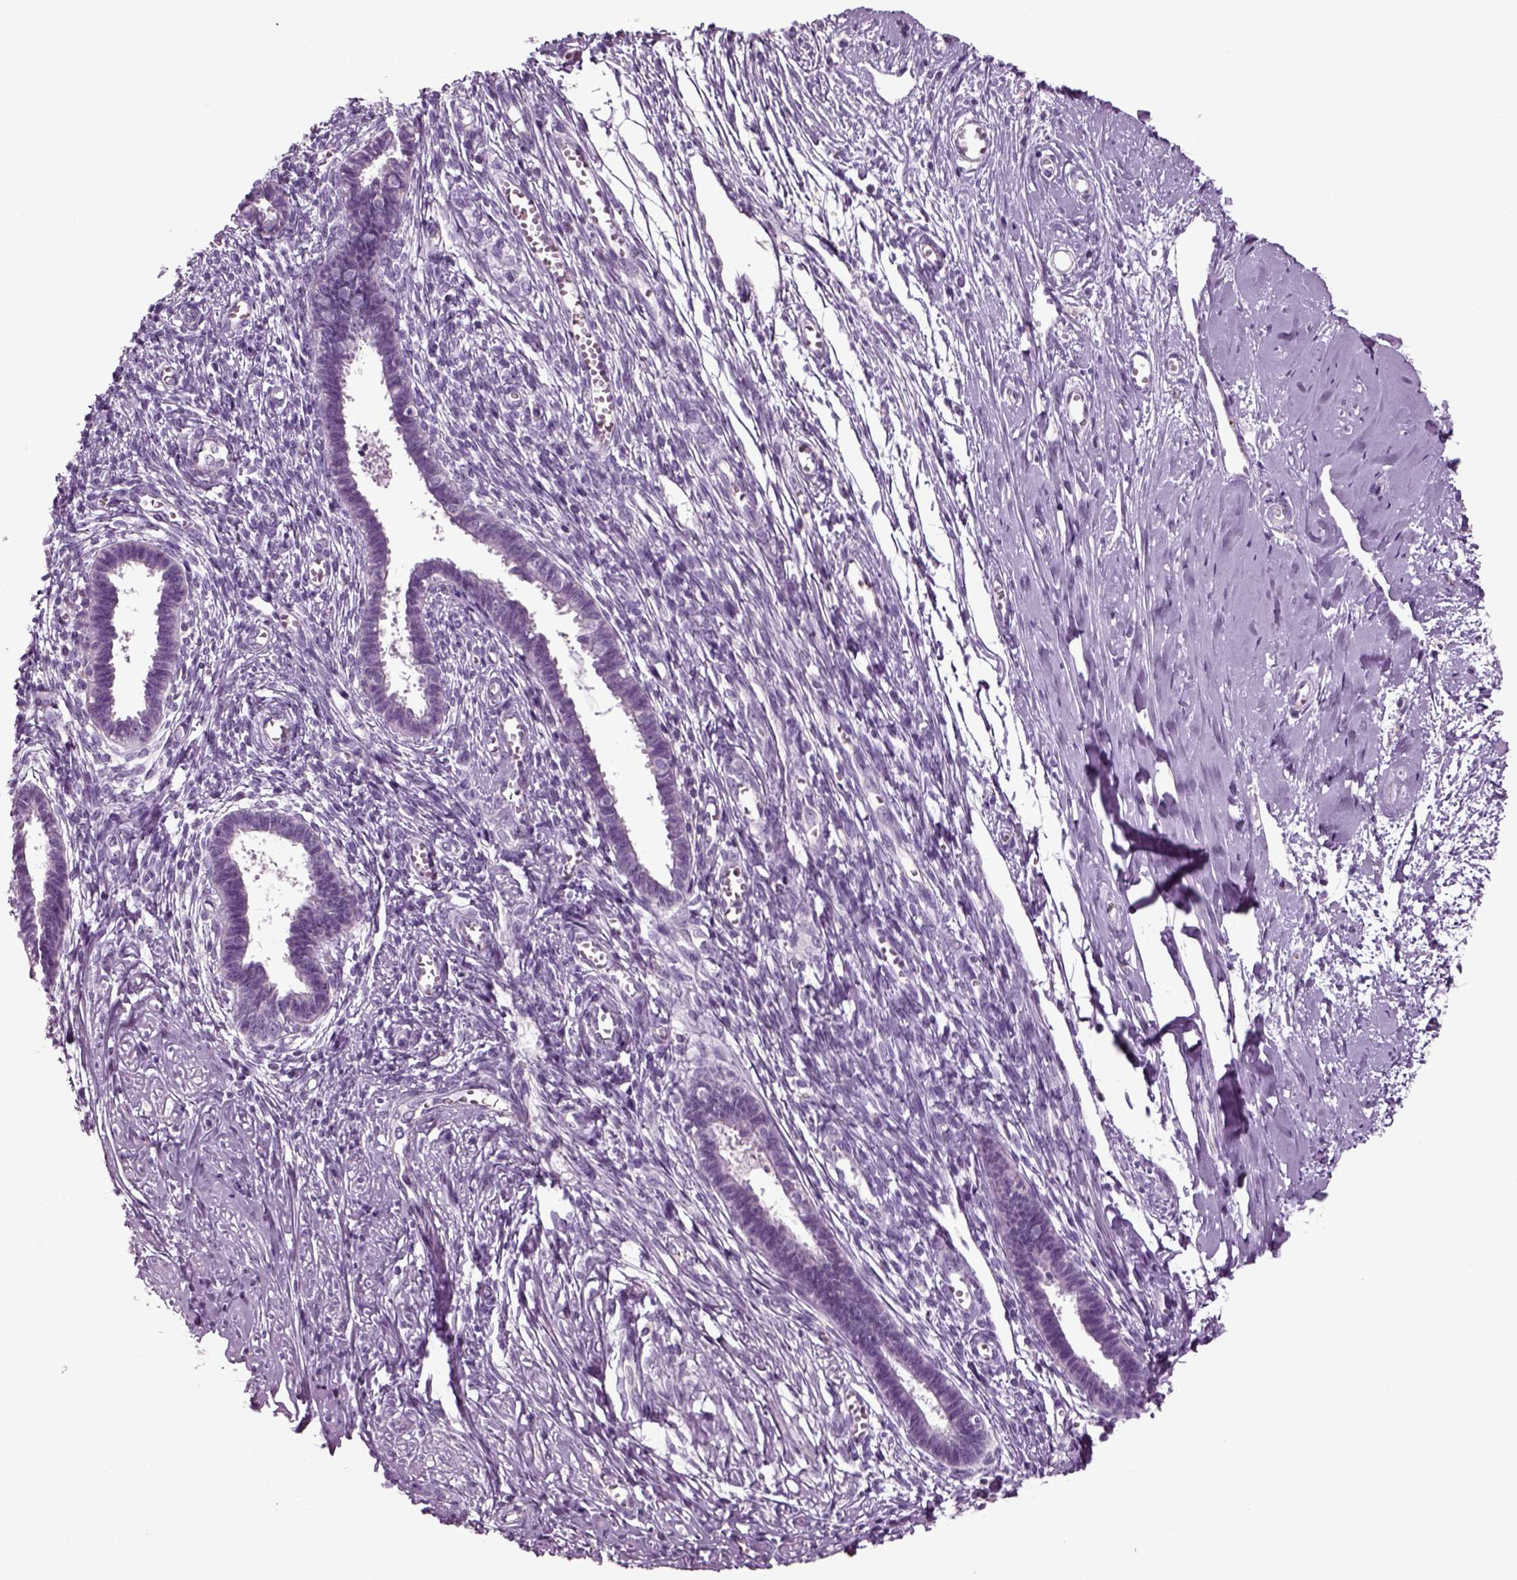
{"staining": {"intensity": "negative", "quantity": "none", "location": "none"}, "tissue": "endometrium", "cell_type": "Cells in endometrial stroma", "image_type": "normal", "snomed": [{"axis": "morphology", "description": "Normal tissue, NOS"}, {"axis": "topography", "description": "Cervix"}, {"axis": "topography", "description": "Endometrium"}], "caption": "This is a image of immunohistochemistry staining of benign endometrium, which shows no staining in cells in endometrial stroma. (Brightfield microscopy of DAB (3,3'-diaminobenzidine) IHC at high magnification).", "gene": "DEFB118", "patient": {"sex": "female", "age": 37}}